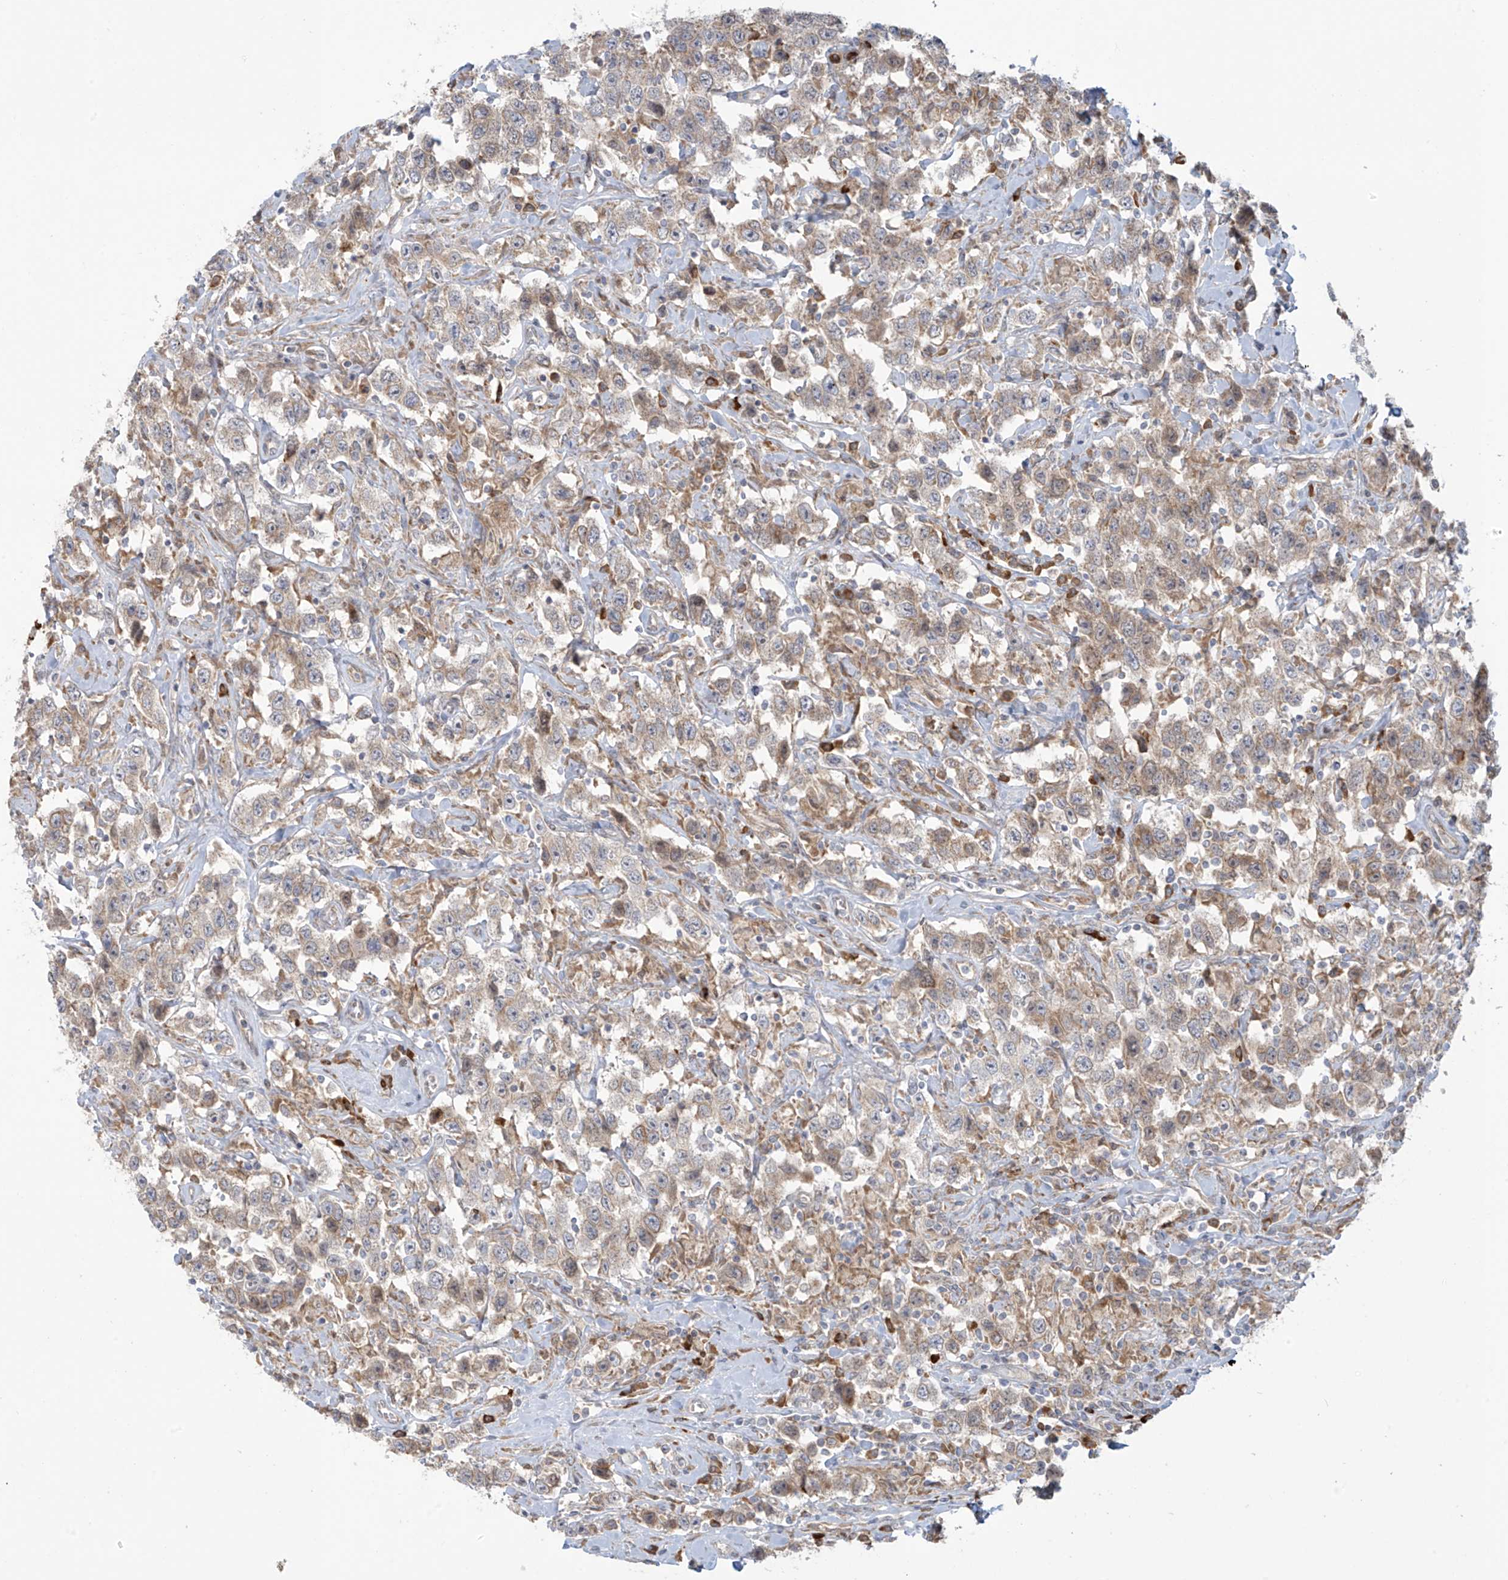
{"staining": {"intensity": "weak", "quantity": "25%-75%", "location": "cytoplasmic/membranous"}, "tissue": "testis cancer", "cell_type": "Tumor cells", "image_type": "cancer", "snomed": [{"axis": "morphology", "description": "Seminoma, NOS"}, {"axis": "topography", "description": "Testis"}], "caption": "Protein analysis of seminoma (testis) tissue displays weak cytoplasmic/membranous positivity in about 25%-75% of tumor cells. (Brightfield microscopy of DAB IHC at high magnification).", "gene": "PPAT", "patient": {"sex": "male", "age": 41}}